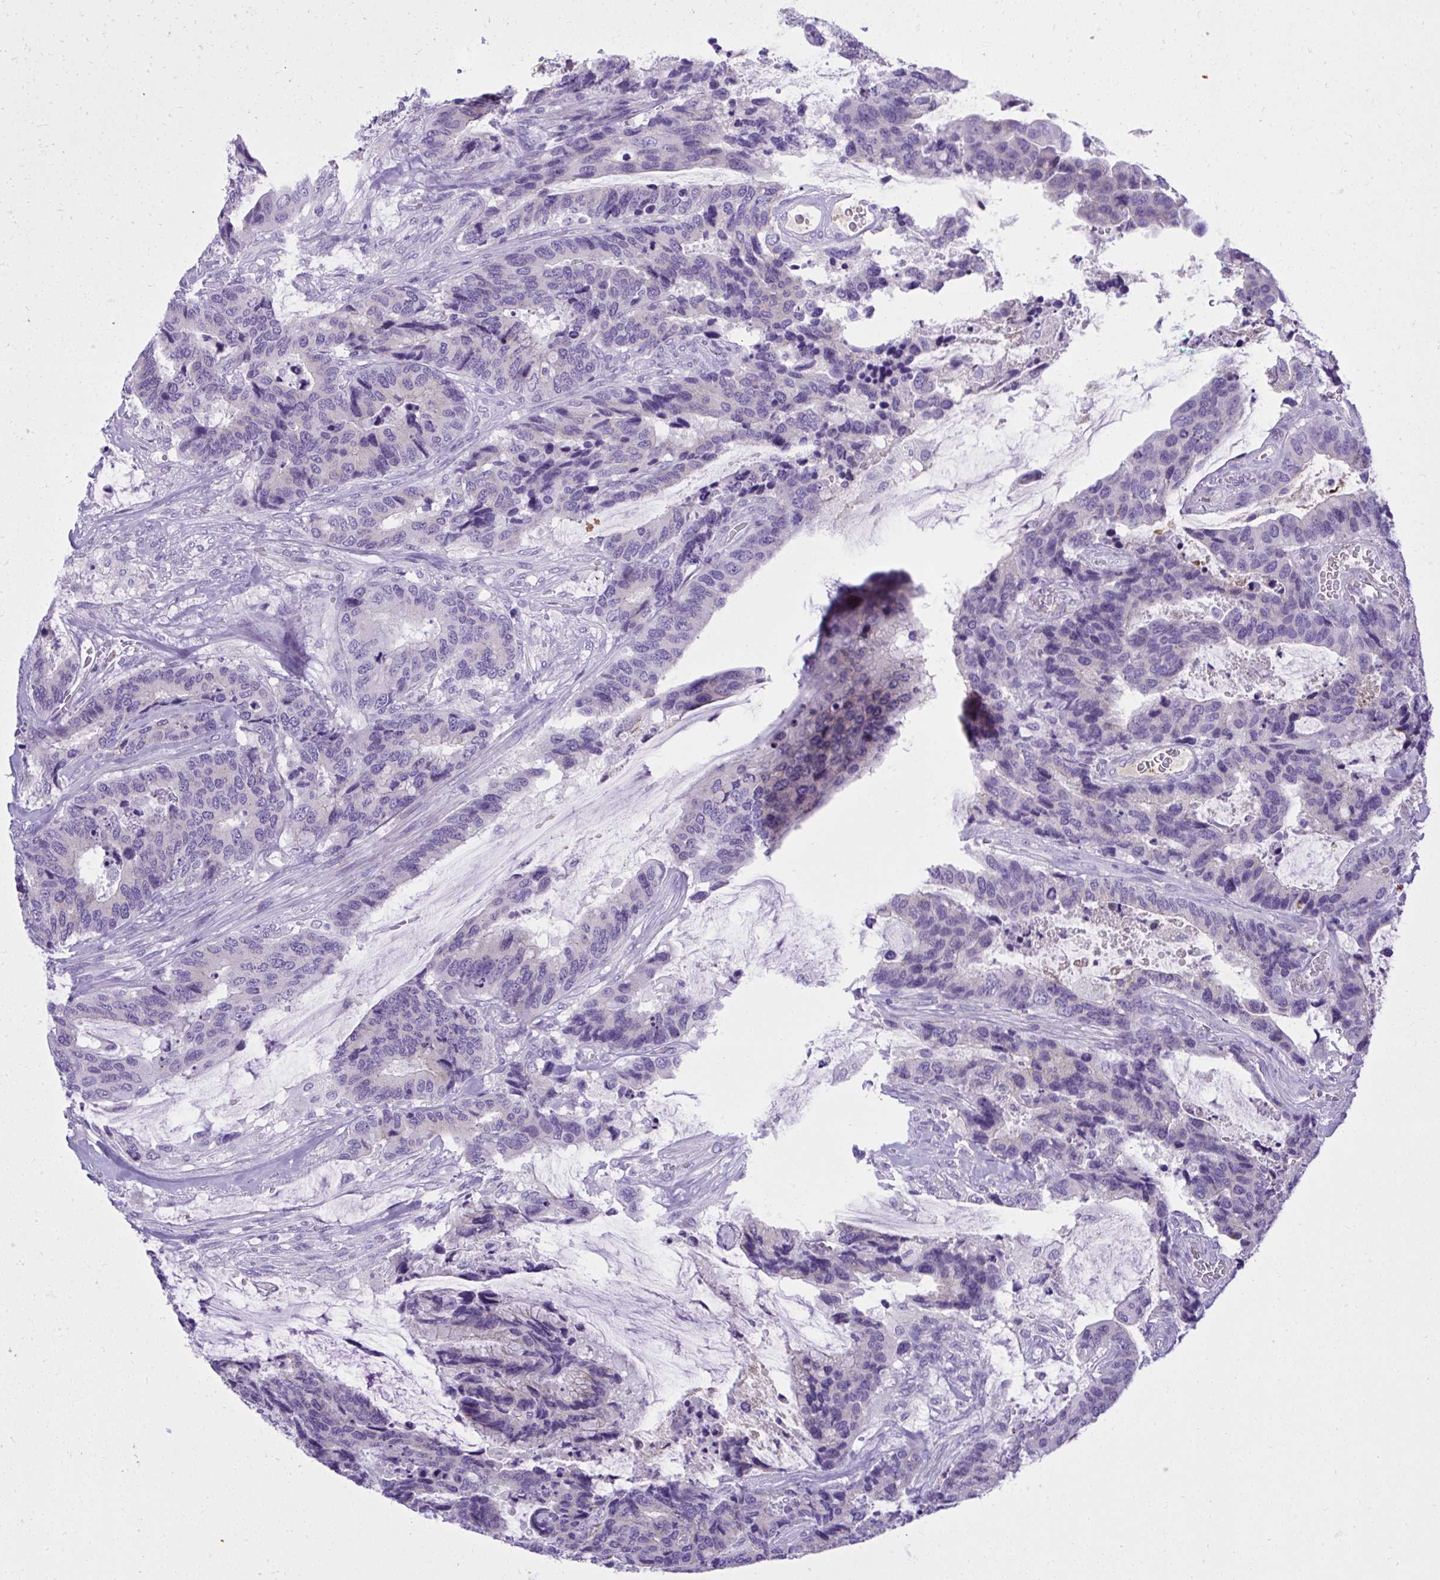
{"staining": {"intensity": "negative", "quantity": "none", "location": "none"}, "tissue": "colorectal cancer", "cell_type": "Tumor cells", "image_type": "cancer", "snomed": [{"axis": "morphology", "description": "Adenocarcinoma, NOS"}, {"axis": "topography", "description": "Rectum"}], "caption": "IHC of human colorectal cancer (adenocarcinoma) demonstrates no staining in tumor cells.", "gene": "ST6GALNAC3", "patient": {"sex": "female", "age": 59}}